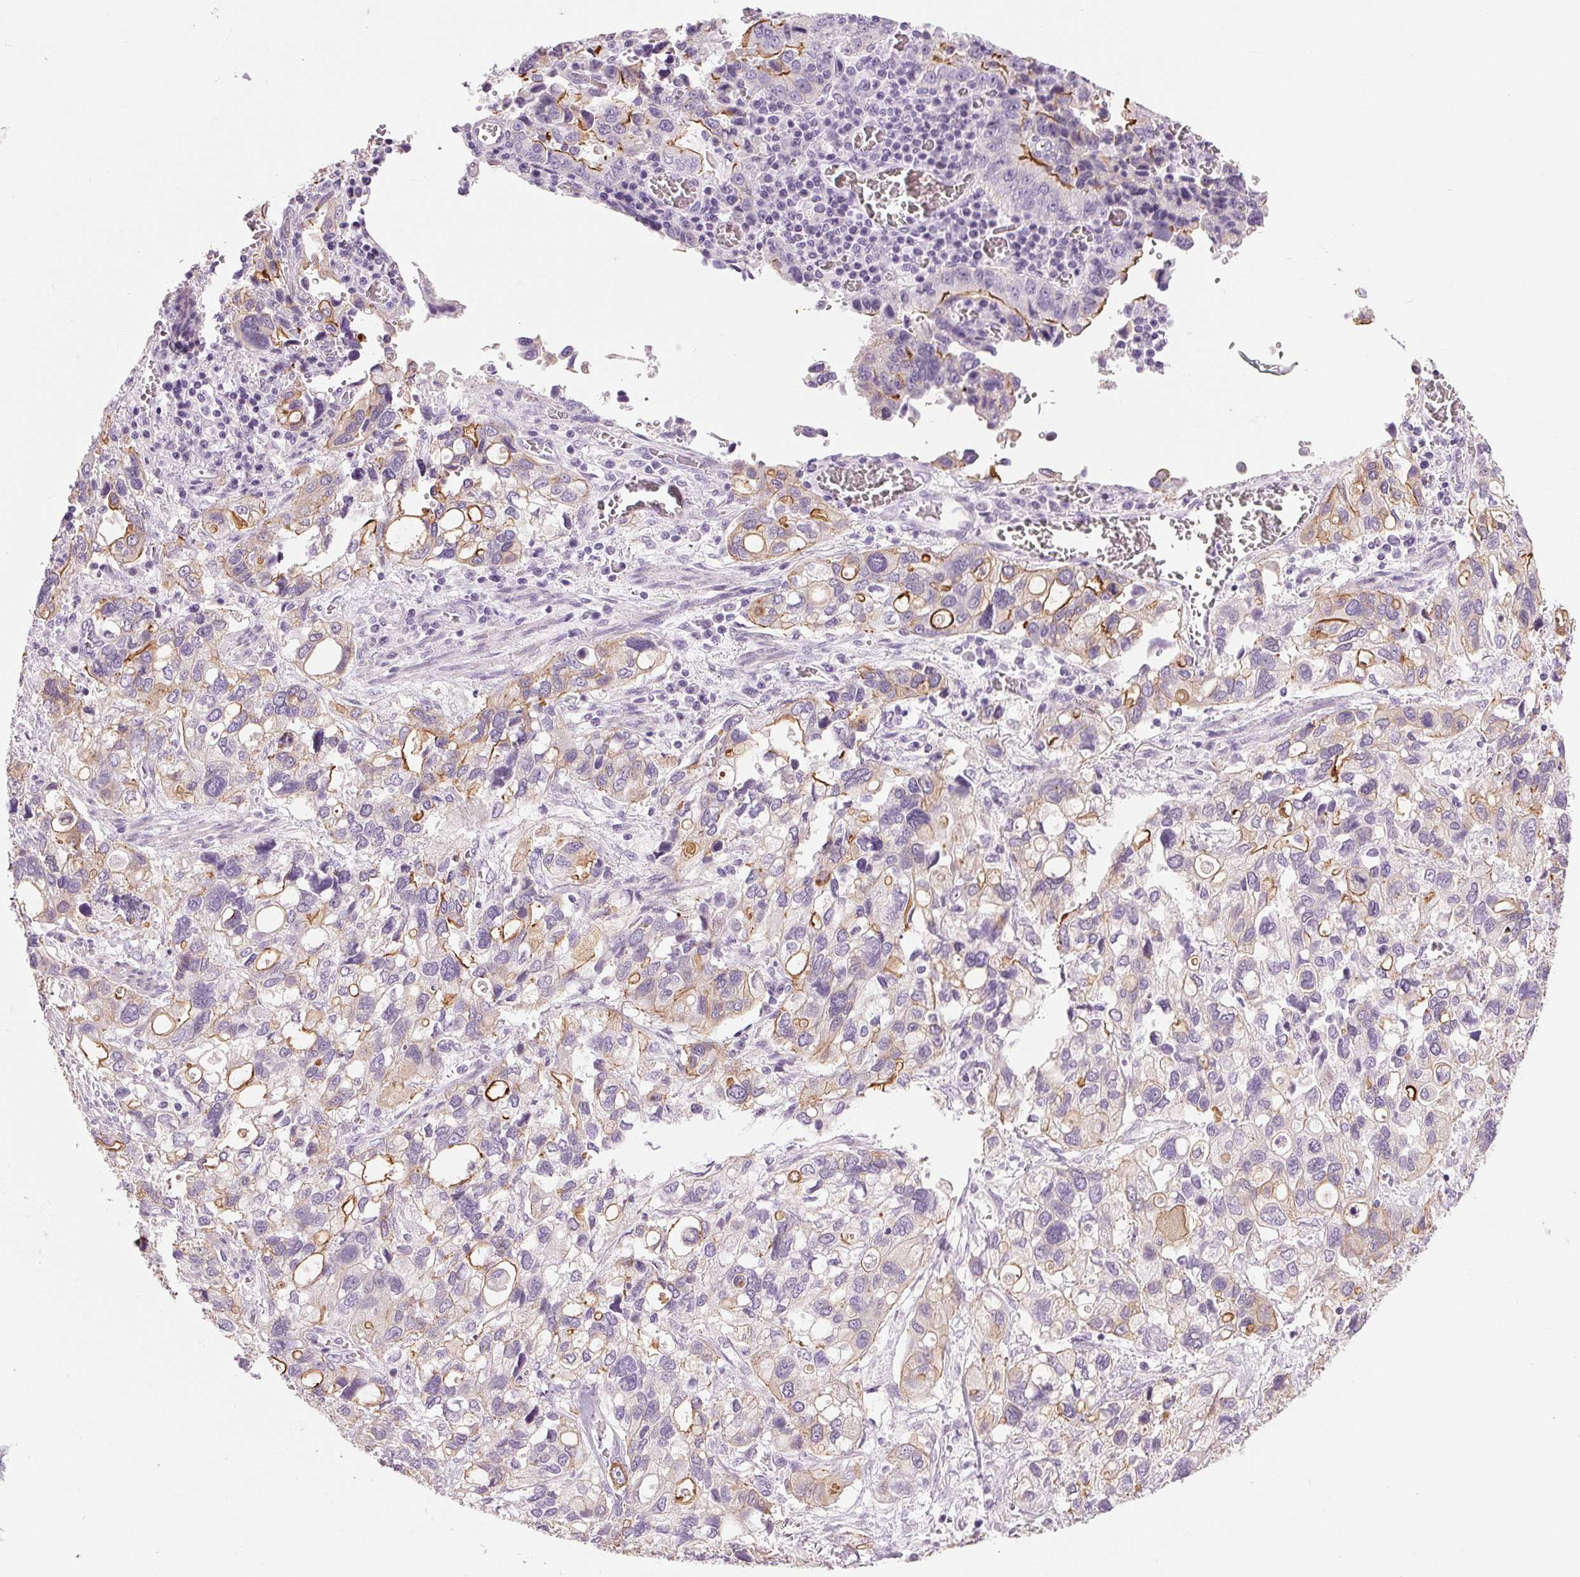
{"staining": {"intensity": "moderate", "quantity": "<25%", "location": "cytoplasmic/membranous"}, "tissue": "stomach cancer", "cell_type": "Tumor cells", "image_type": "cancer", "snomed": [{"axis": "morphology", "description": "Adenocarcinoma, NOS"}, {"axis": "topography", "description": "Stomach, upper"}], "caption": "Tumor cells exhibit moderate cytoplasmic/membranous positivity in approximately <25% of cells in stomach adenocarcinoma.", "gene": "MISP", "patient": {"sex": "female", "age": 81}}